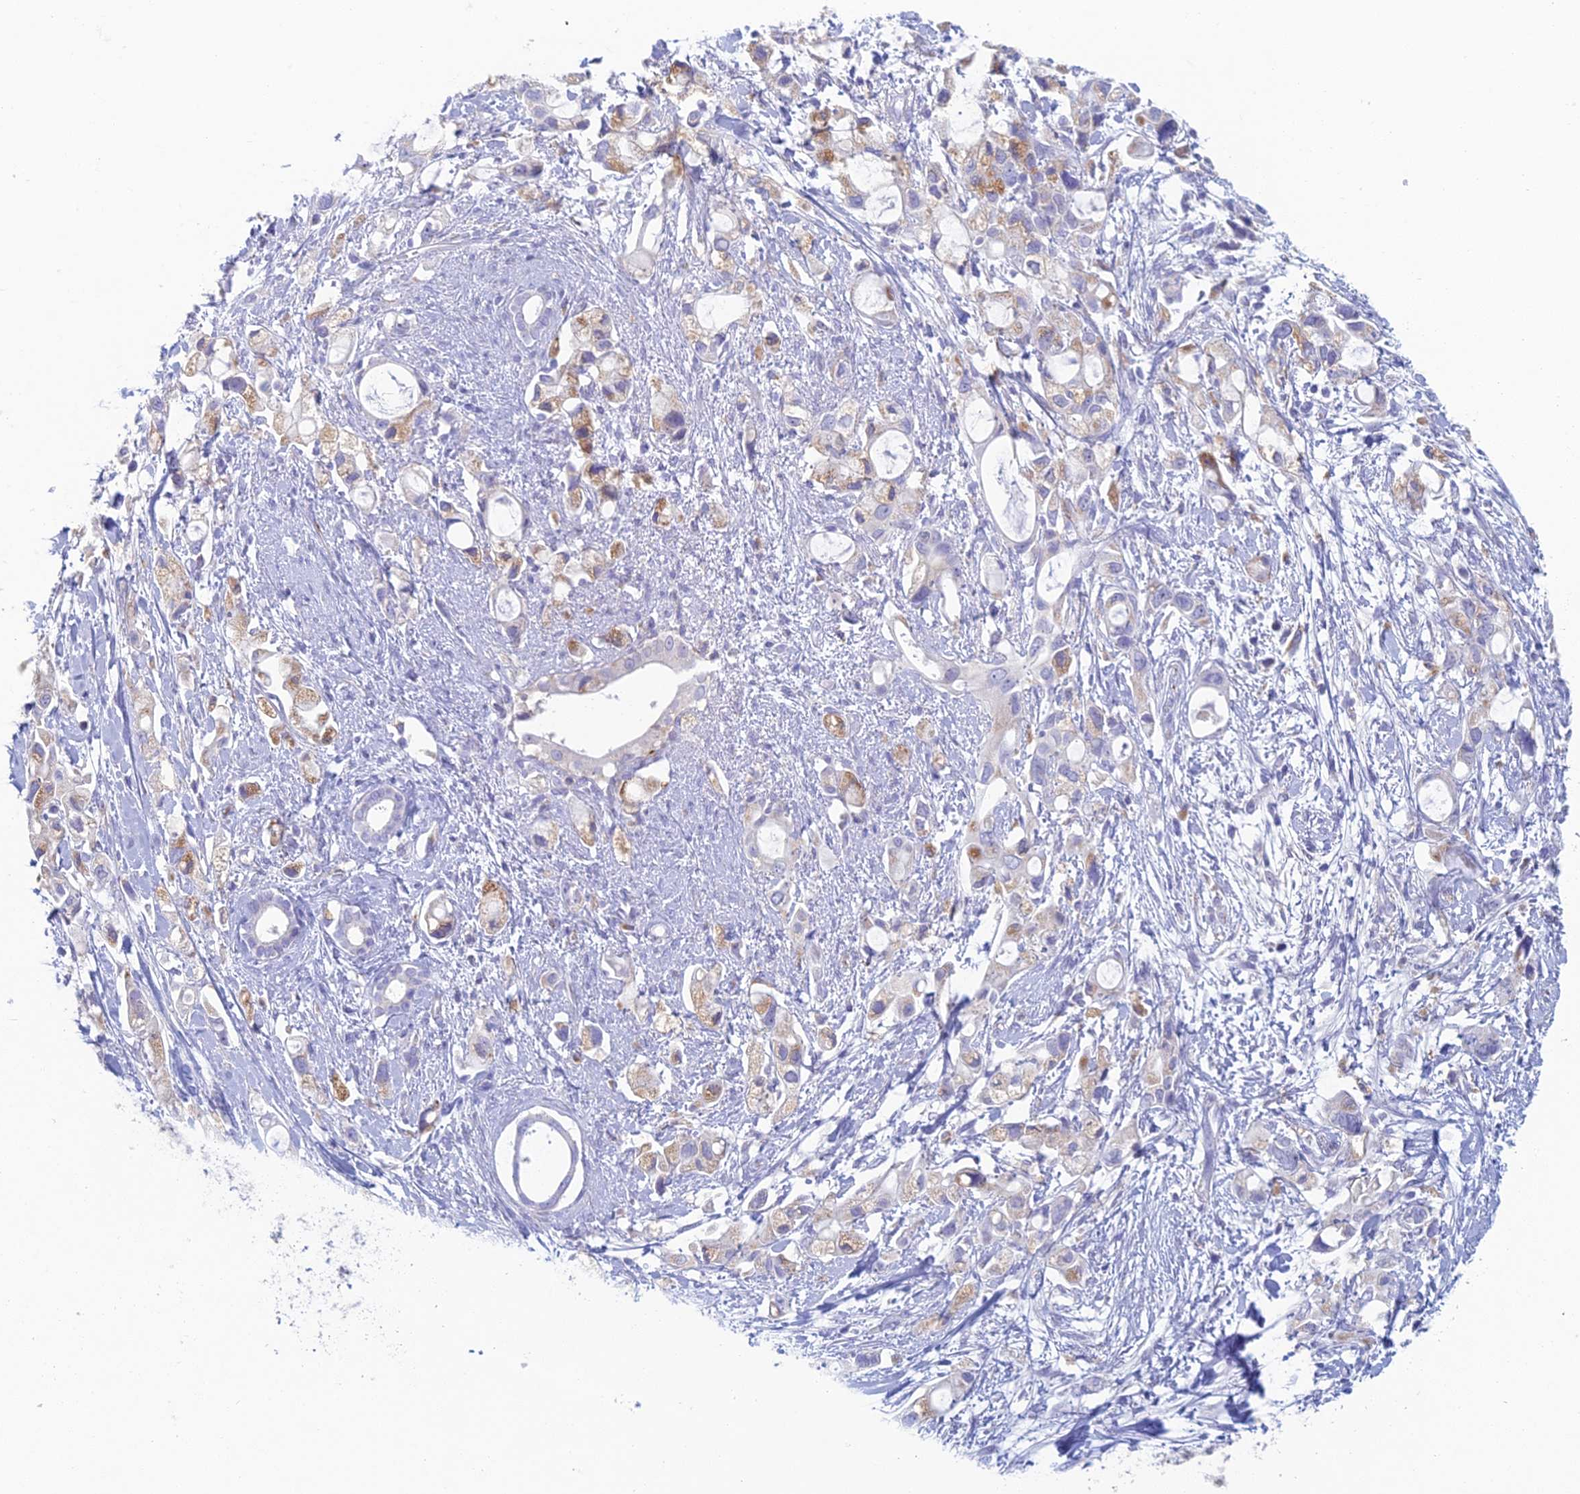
{"staining": {"intensity": "weak", "quantity": "<25%", "location": "cytoplasmic/membranous"}, "tissue": "pancreatic cancer", "cell_type": "Tumor cells", "image_type": "cancer", "snomed": [{"axis": "morphology", "description": "Adenocarcinoma, NOS"}, {"axis": "topography", "description": "Pancreas"}], "caption": "Tumor cells show no significant protein expression in pancreatic adenocarcinoma.", "gene": "FERD3L", "patient": {"sex": "female", "age": 56}}